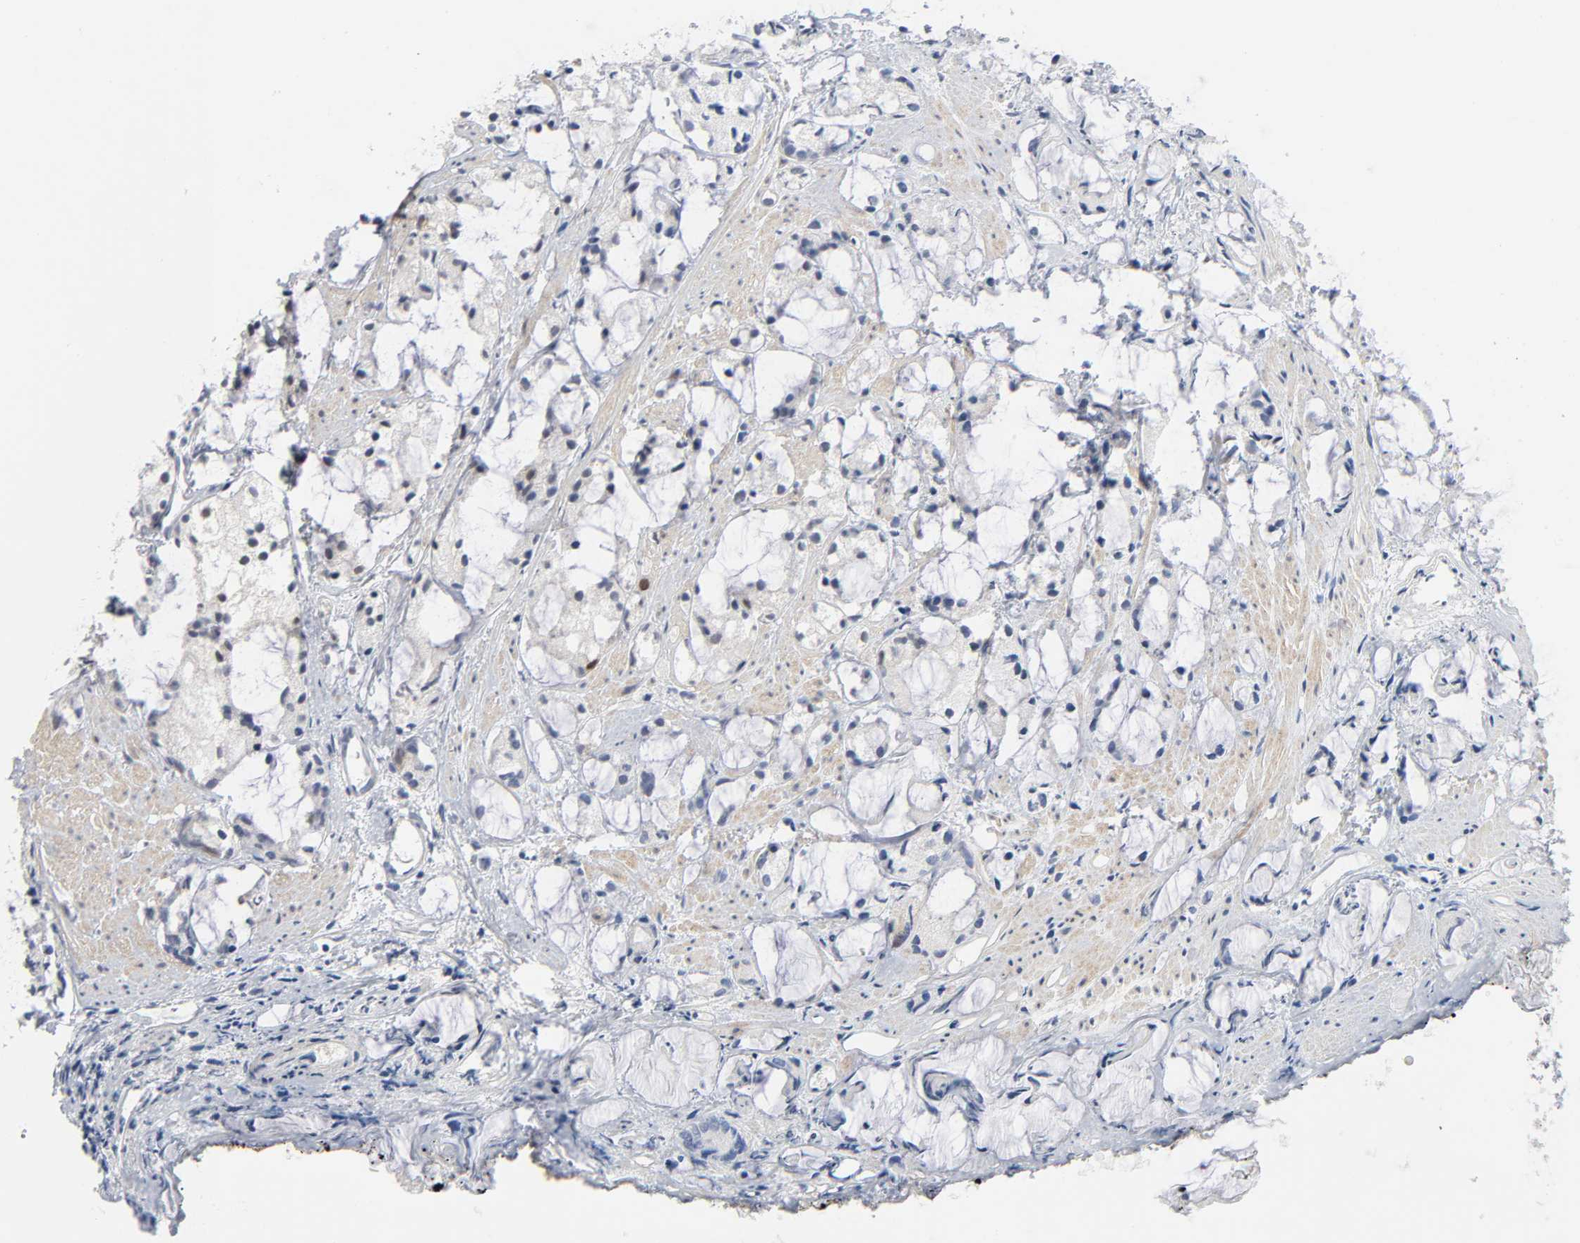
{"staining": {"intensity": "negative", "quantity": "none", "location": "none"}, "tissue": "prostate cancer", "cell_type": "Tumor cells", "image_type": "cancer", "snomed": [{"axis": "morphology", "description": "Adenocarcinoma, High grade"}, {"axis": "topography", "description": "Prostate"}], "caption": "High power microscopy photomicrograph of an immunohistochemistry (IHC) photomicrograph of prostate cancer (adenocarcinoma (high-grade)), revealing no significant staining in tumor cells.", "gene": "WEE1", "patient": {"sex": "male", "age": 85}}